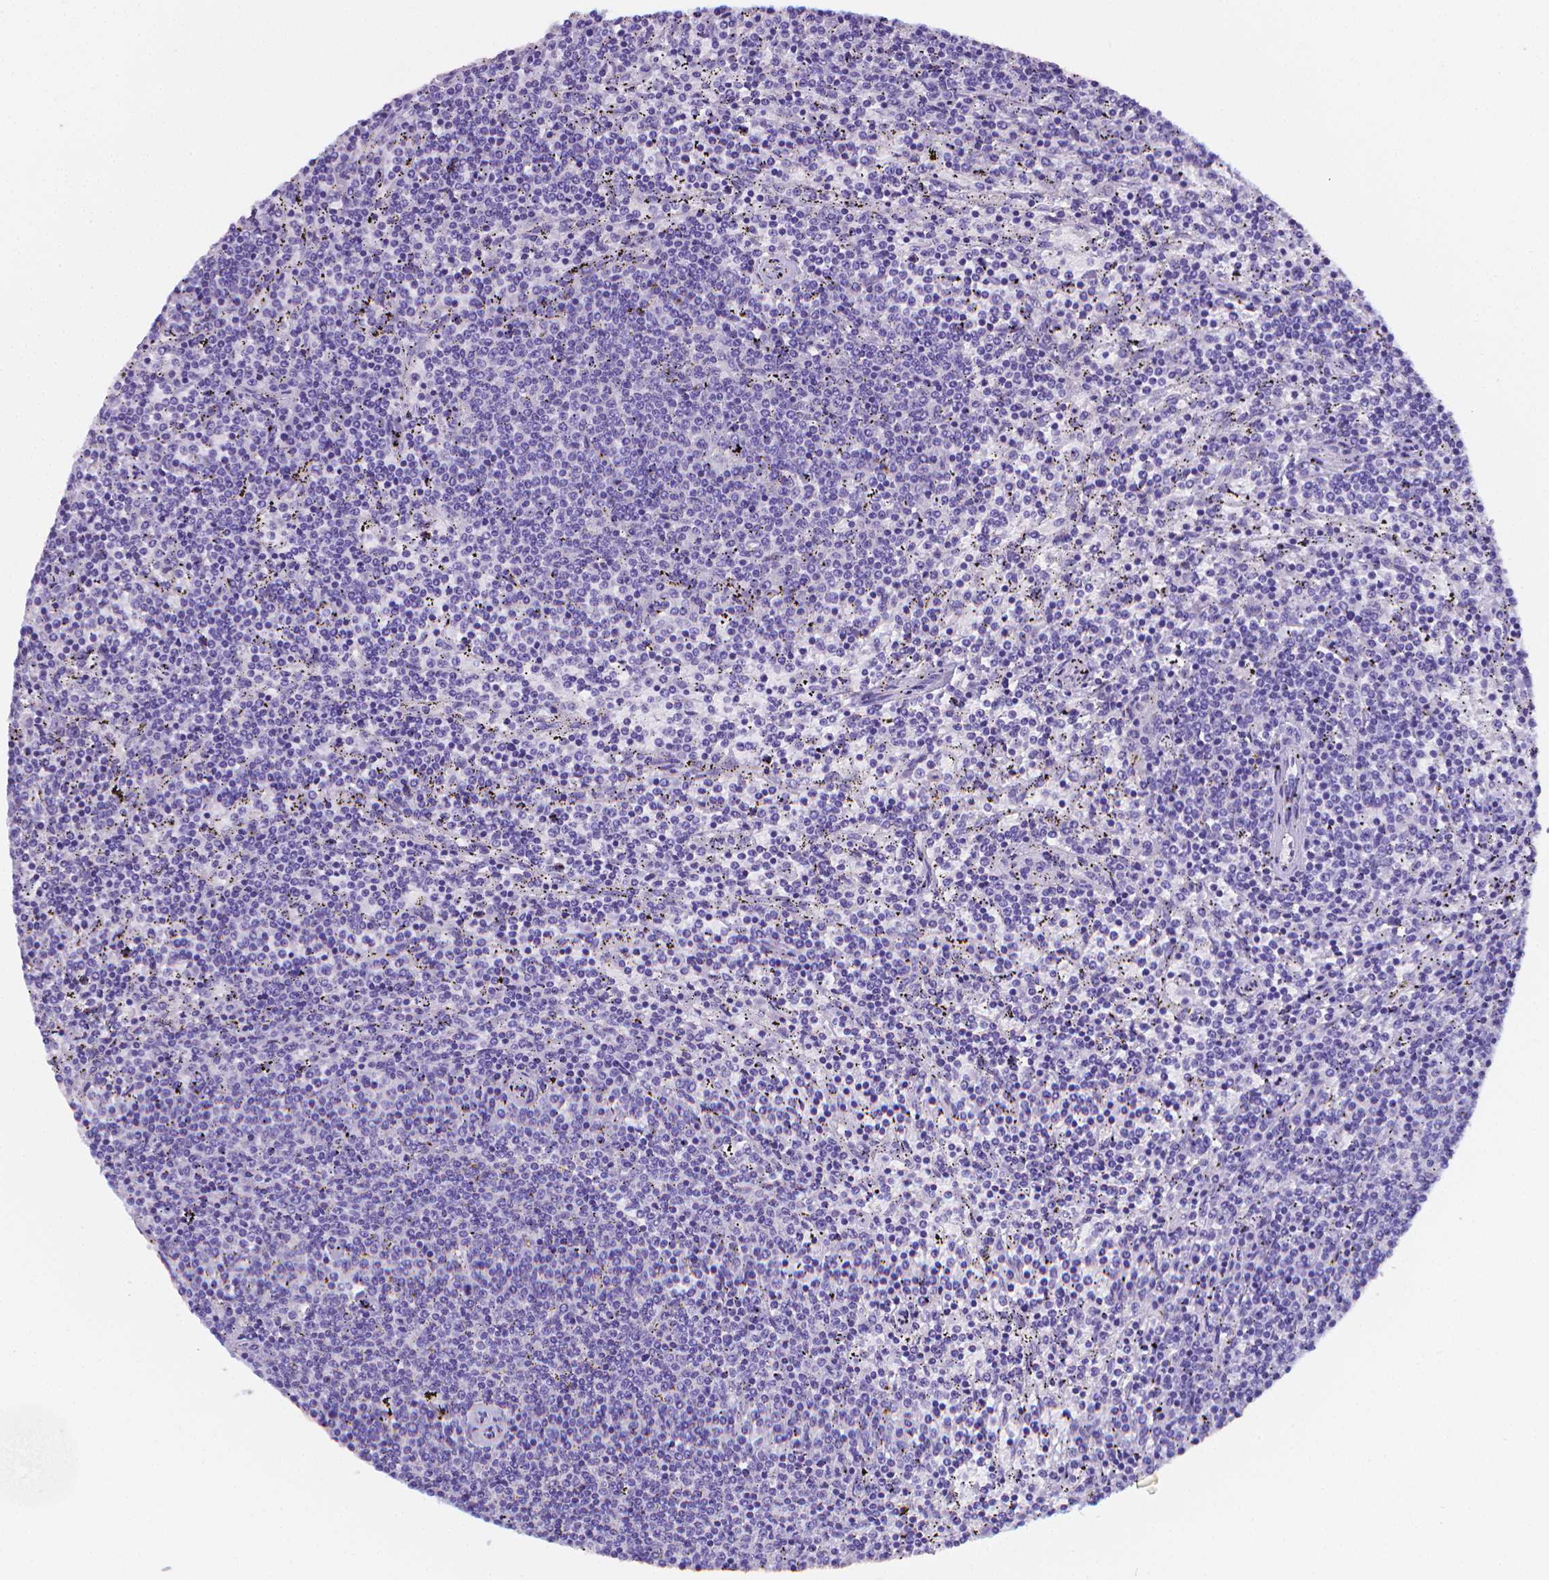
{"staining": {"intensity": "negative", "quantity": "none", "location": "none"}, "tissue": "lymphoma", "cell_type": "Tumor cells", "image_type": "cancer", "snomed": [{"axis": "morphology", "description": "Malignant lymphoma, non-Hodgkin's type, Low grade"}, {"axis": "topography", "description": "Spleen"}], "caption": "Immunohistochemical staining of human low-grade malignant lymphoma, non-Hodgkin's type displays no significant expression in tumor cells.", "gene": "LRRC73", "patient": {"sex": "female", "age": 50}}